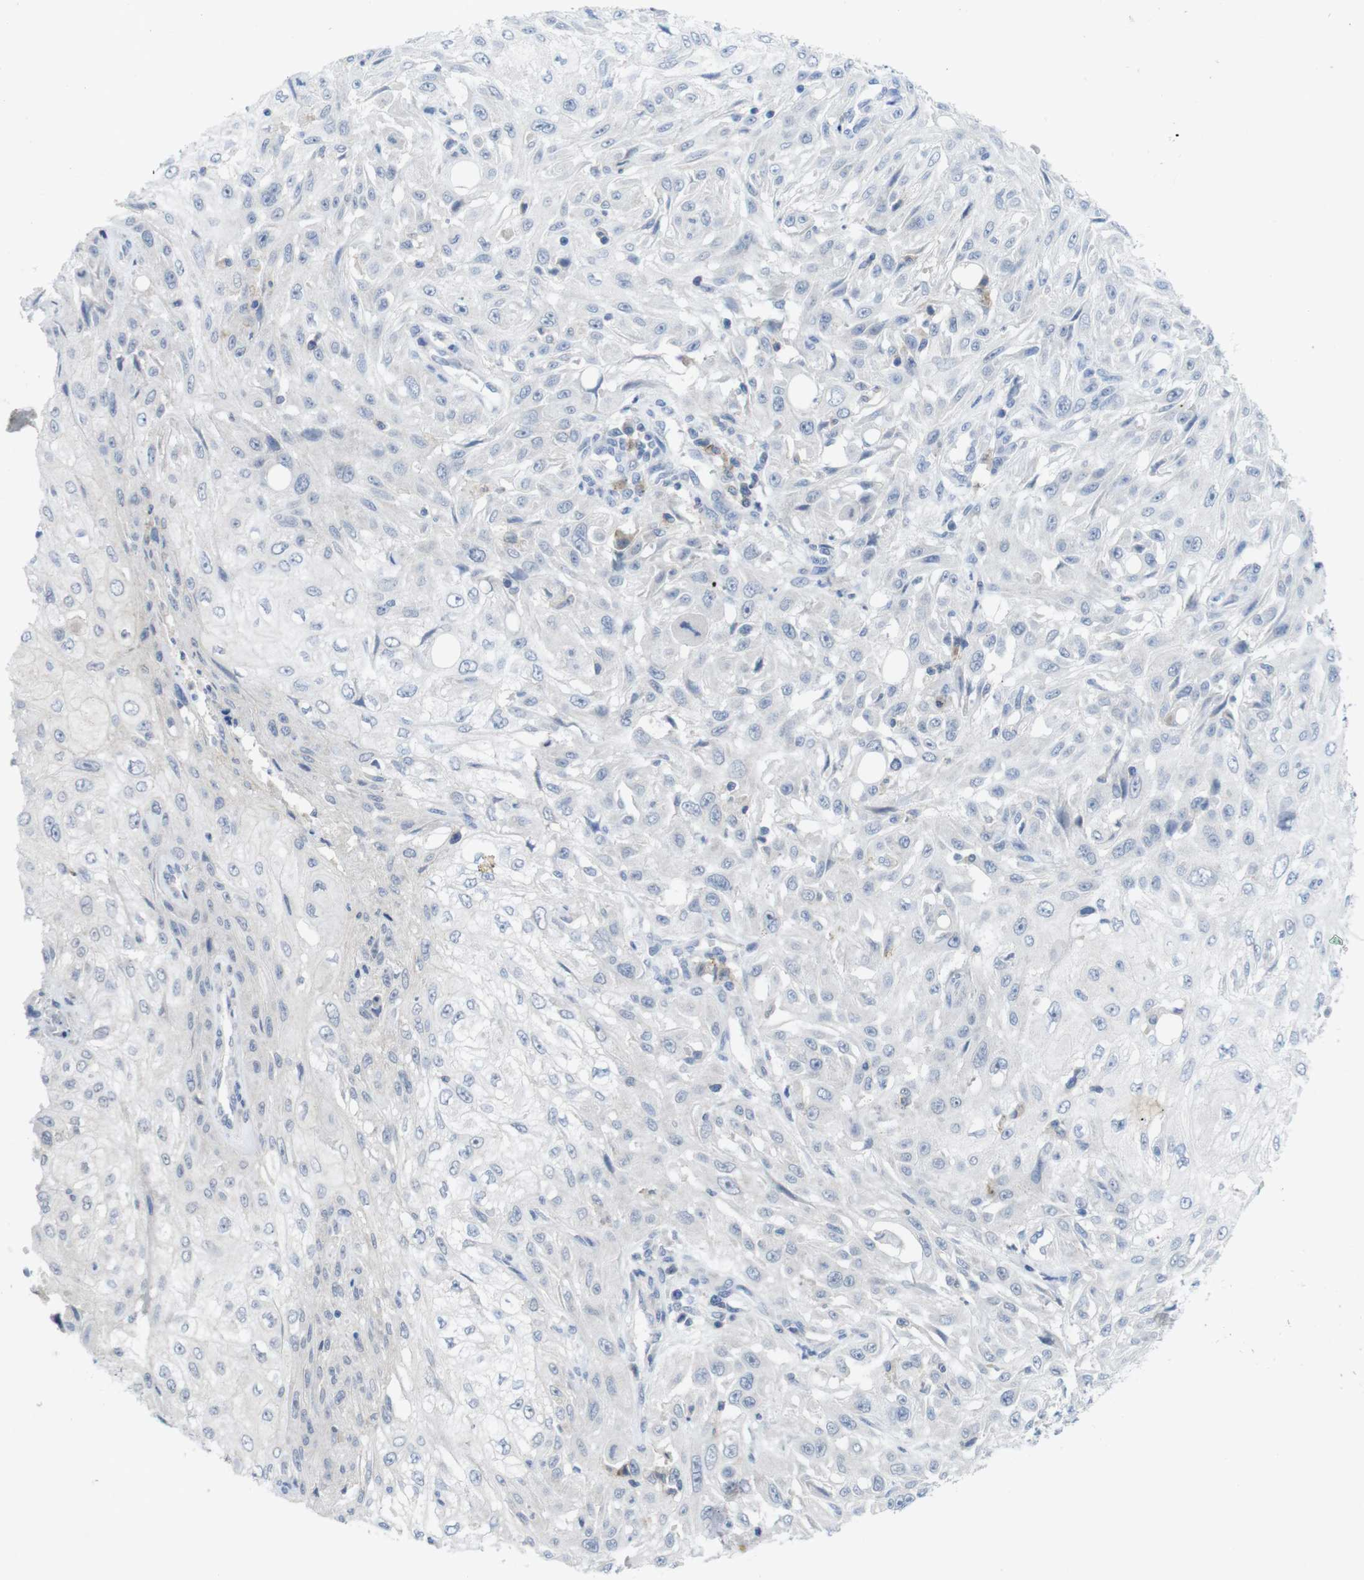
{"staining": {"intensity": "negative", "quantity": "none", "location": "none"}, "tissue": "skin cancer", "cell_type": "Tumor cells", "image_type": "cancer", "snomed": [{"axis": "morphology", "description": "Squamous cell carcinoma, NOS"}, {"axis": "topography", "description": "Skin"}], "caption": "The photomicrograph demonstrates no staining of tumor cells in squamous cell carcinoma (skin). (DAB IHC, high magnification).", "gene": "SLAMF7", "patient": {"sex": "male", "age": 75}}